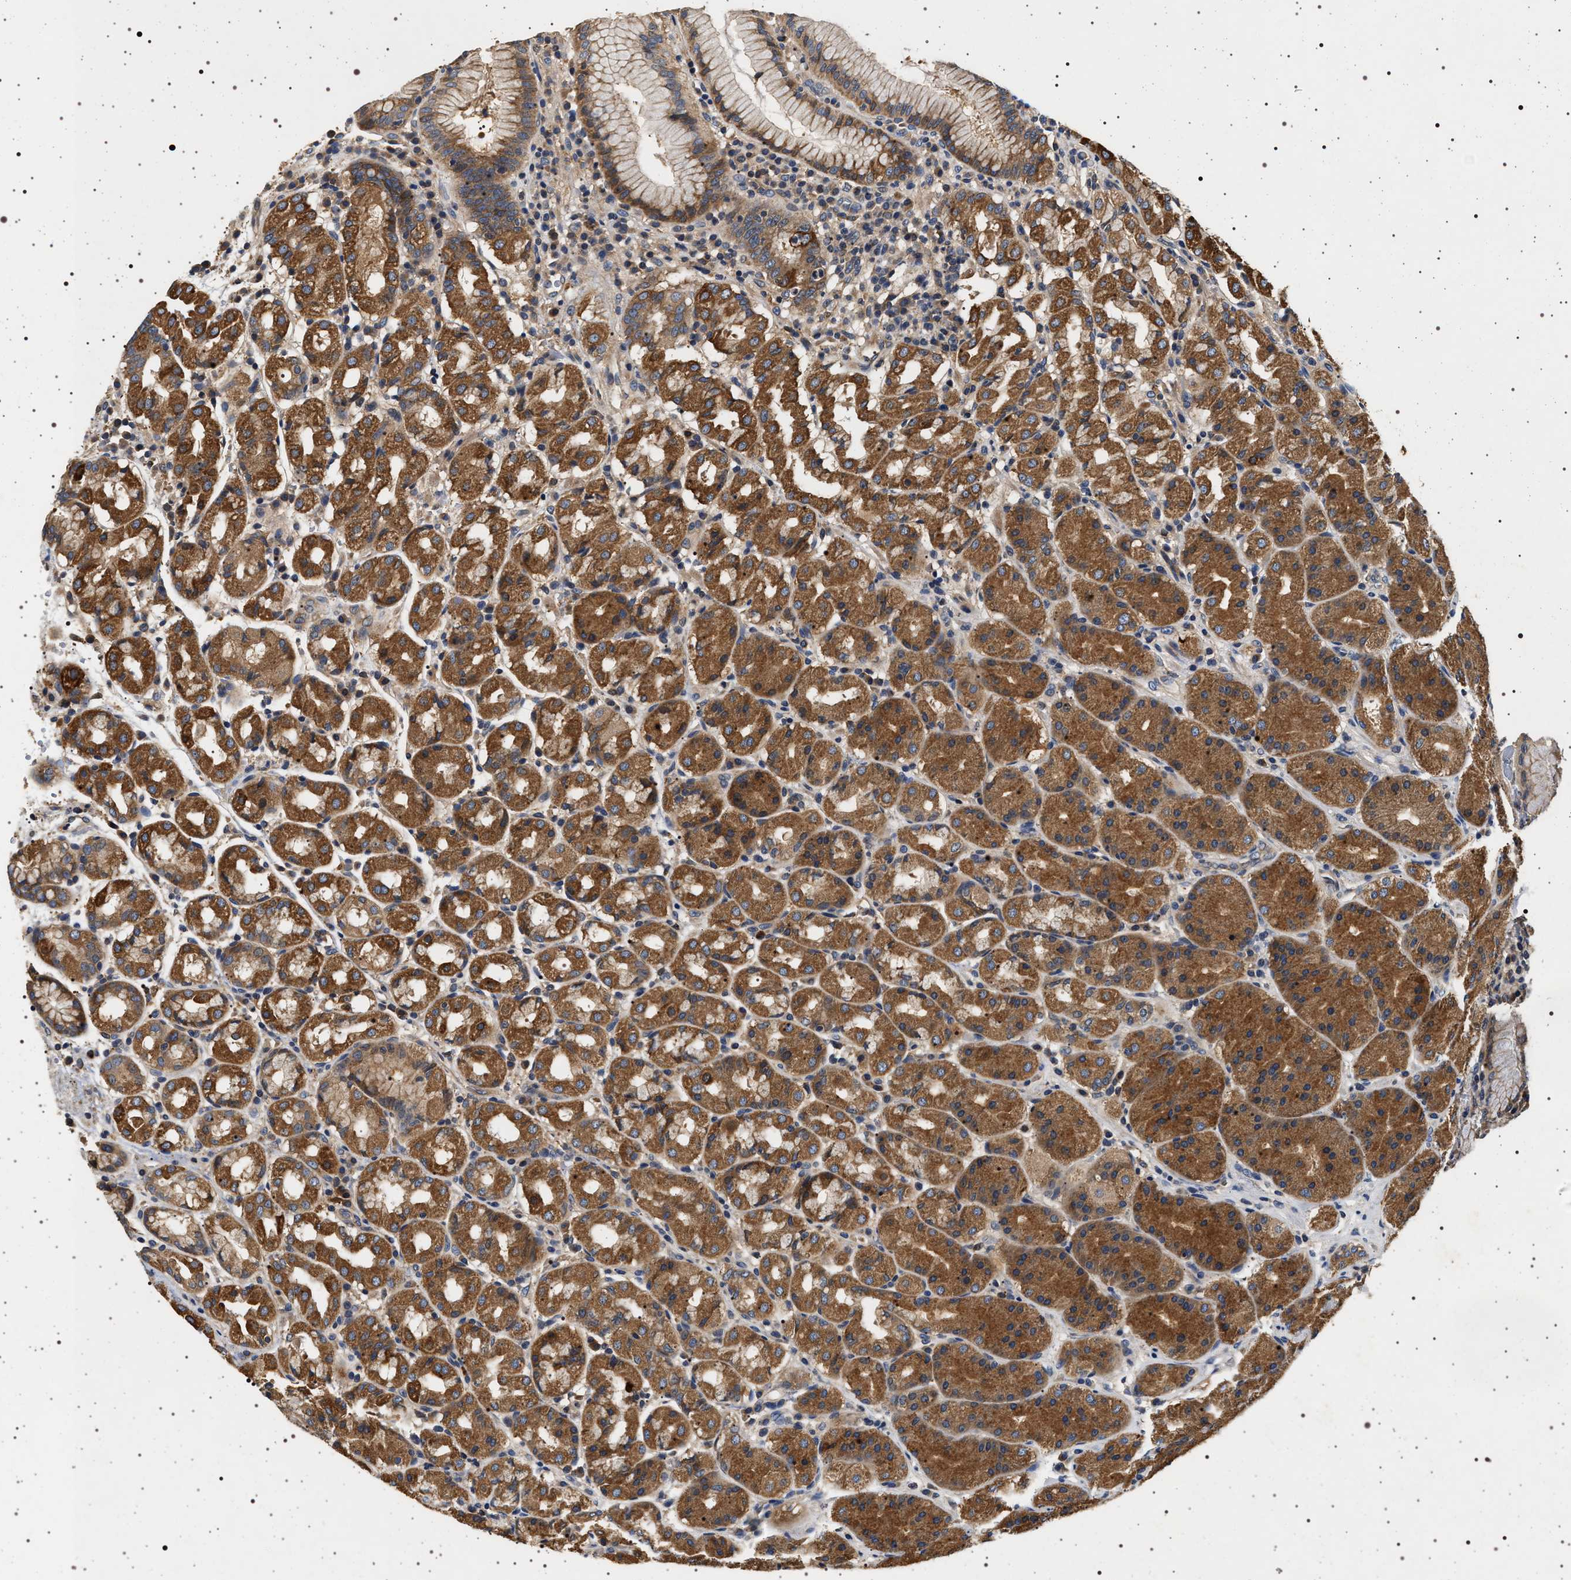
{"staining": {"intensity": "moderate", "quantity": ">75%", "location": "cytoplasmic/membranous"}, "tissue": "stomach", "cell_type": "Glandular cells", "image_type": "normal", "snomed": [{"axis": "morphology", "description": "Normal tissue, NOS"}, {"axis": "topography", "description": "Stomach"}, {"axis": "topography", "description": "Stomach, lower"}], "caption": "This image displays immunohistochemistry (IHC) staining of normal stomach, with medium moderate cytoplasmic/membranous positivity in about >75% of glandular cells.", "gene": "DCBLD2", "patient": {"sex": "female", "age": 56}}